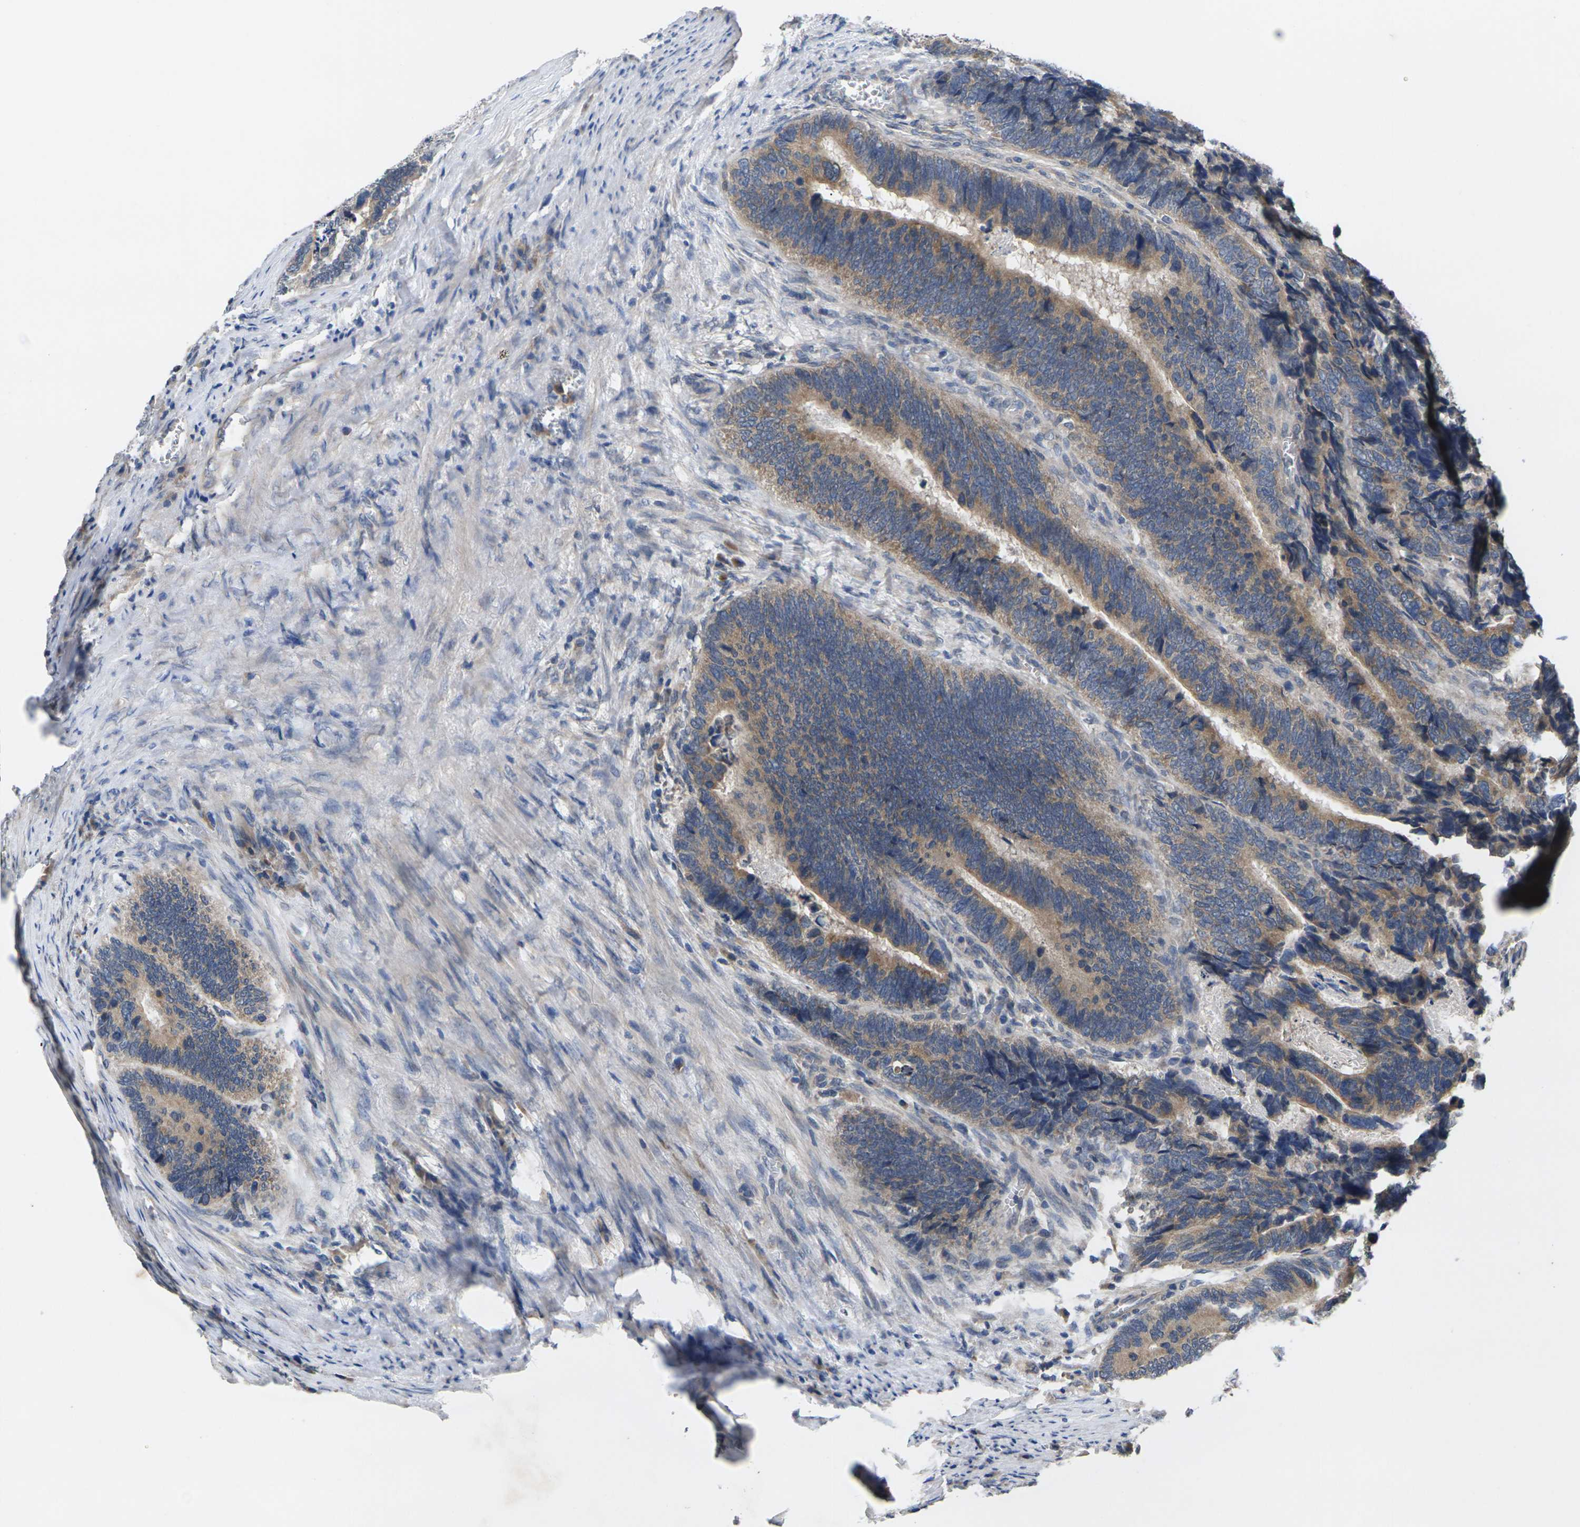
{"staining": {"intensity": "weak", "quantity": ">75%", "location": "cytoplasmic/membranous"}, "tissue": "colorectal cancer", "cell_type": "Tumor cells", "image_type": "cancer", "snomed": [{"axis": "morphology", "description": "Adenocarcinoma, NOS"}, {"axis": "topography", "description": "Colon"}], "caption": "Weak cytoplasmic/membranous positivity for a protein is appreciated in approximately >75% of tumor cells of colorectal cancer (adenocarcinoma) using immunohistochemistry.", "gene": "SLC2A2", "patient": {"sex": "male", "age": 72}}